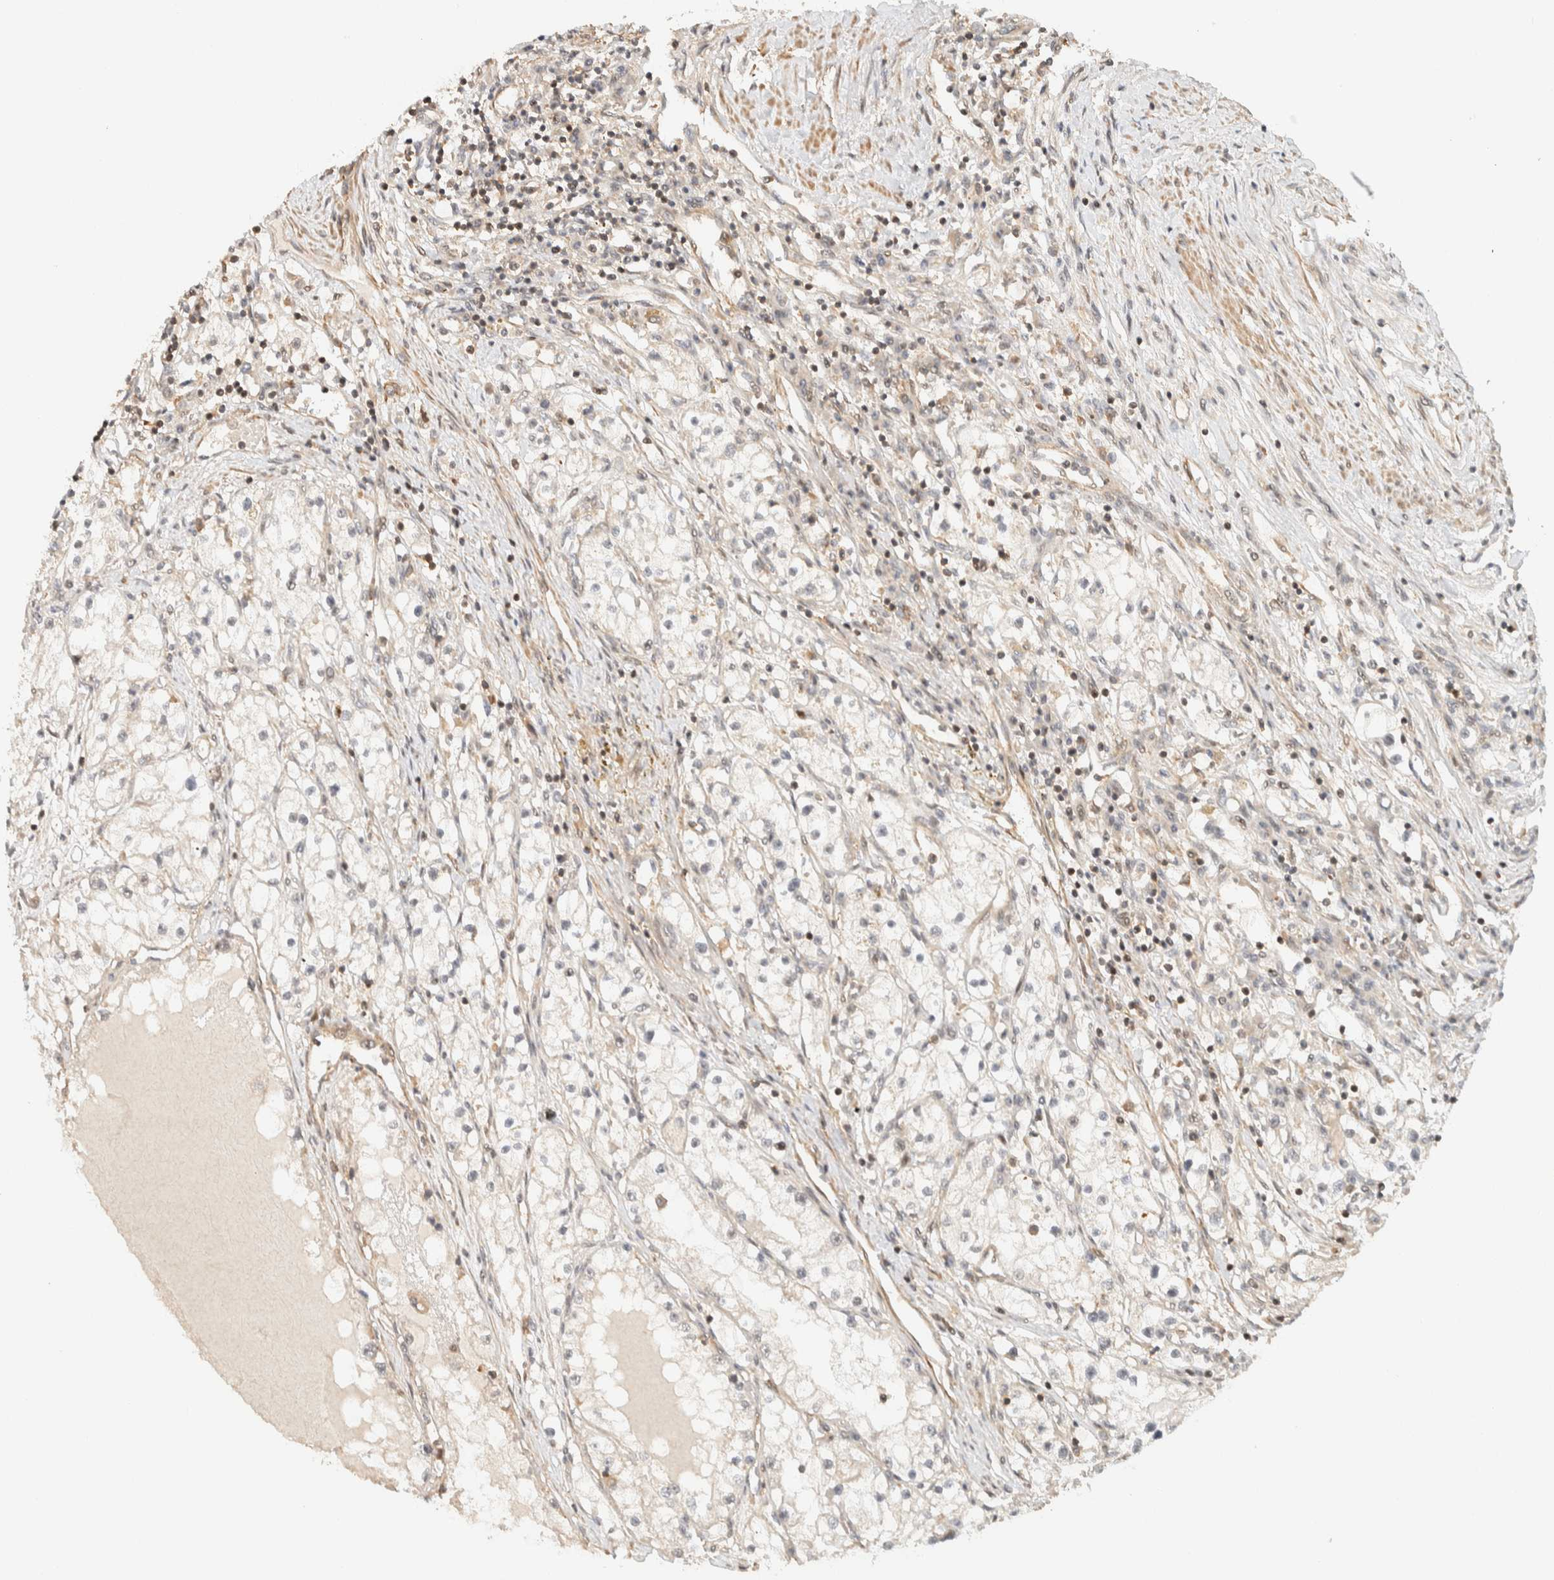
{"staining": {"intensity": "negative", "quantity": "none", "location": "none"}, "tissue": "renal cancer", "cell_type": "Tumor cells", "image_type": "cancer", "snomed": [{"axis": "morphology", "description": "Adenocarcinoma, NOS"}, {"axis": "topography", "description": "Kidney"}], "caption": "An image of adenocarcinoma (renal) stained for a protein reveals no brown staining in tumor cells.", "gene": "ARFGEF1", "patient": {"sex": "male", "age": 68}}